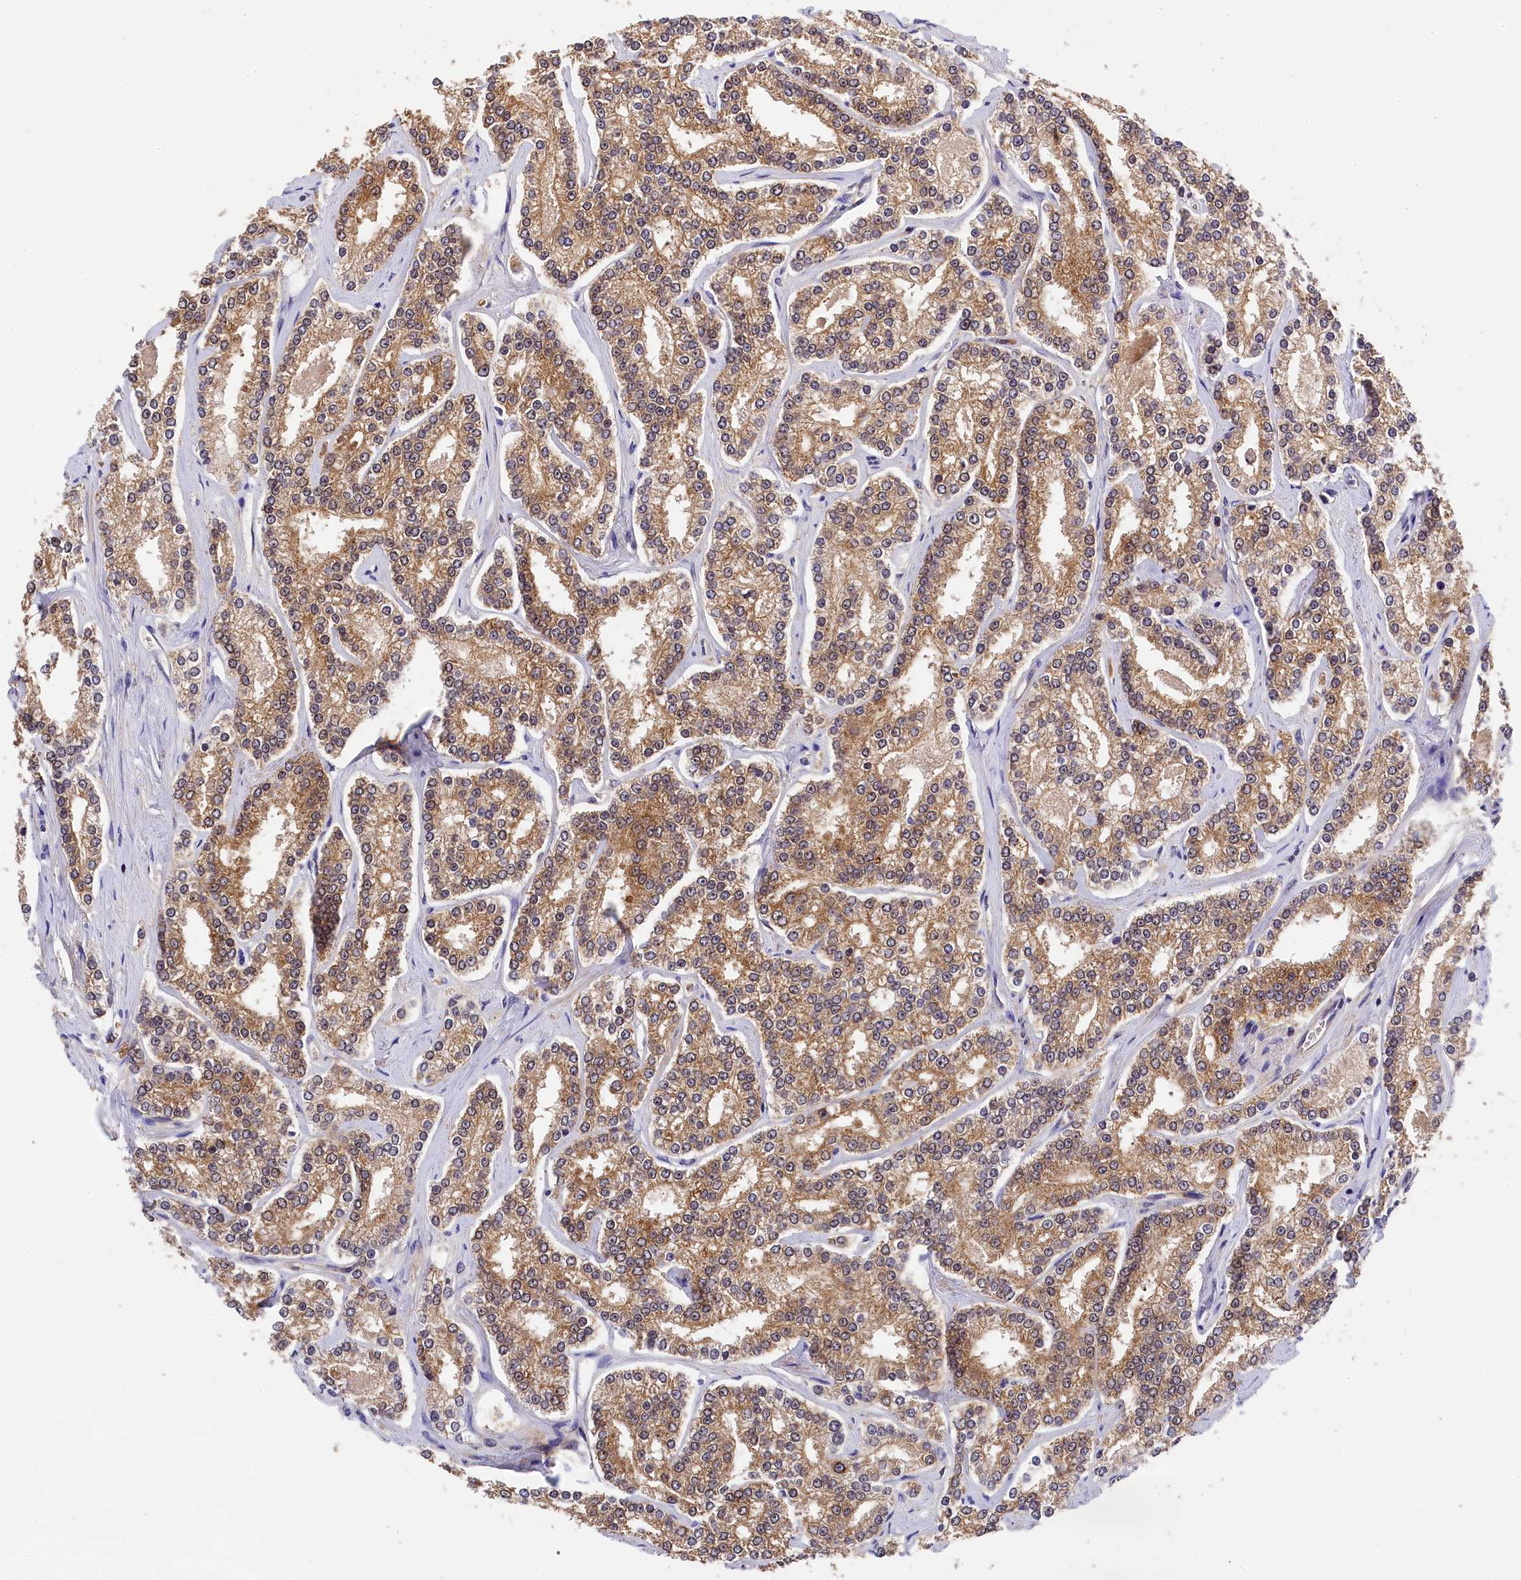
{"staining": {"intensity": "moderate", "quantity": ">75%", "location": "cytoplasmic/membranous"}, "tissue": "prostate cancer", "cell_type": "Tumor cells", "image_type": "cancer", "snomed": [{"axis": "morphology", "description": "Normal tissue, NOS"}, {"axis": "morphology", "description": "Adenocarcinoma, High grade"}, {"axis": "topography", "description": "Prostate"}], "caption": "Immunohistochemistry photomicrograph of human prostate adenocarcinoma (high-grade) stained for a protein (brown), which displays medium levels of moderate cytoplasmic/membranous staining in approximately >75% of tumor cells.", "gene": "EIF6", "patient": {"sex": "male", "age": 83}}